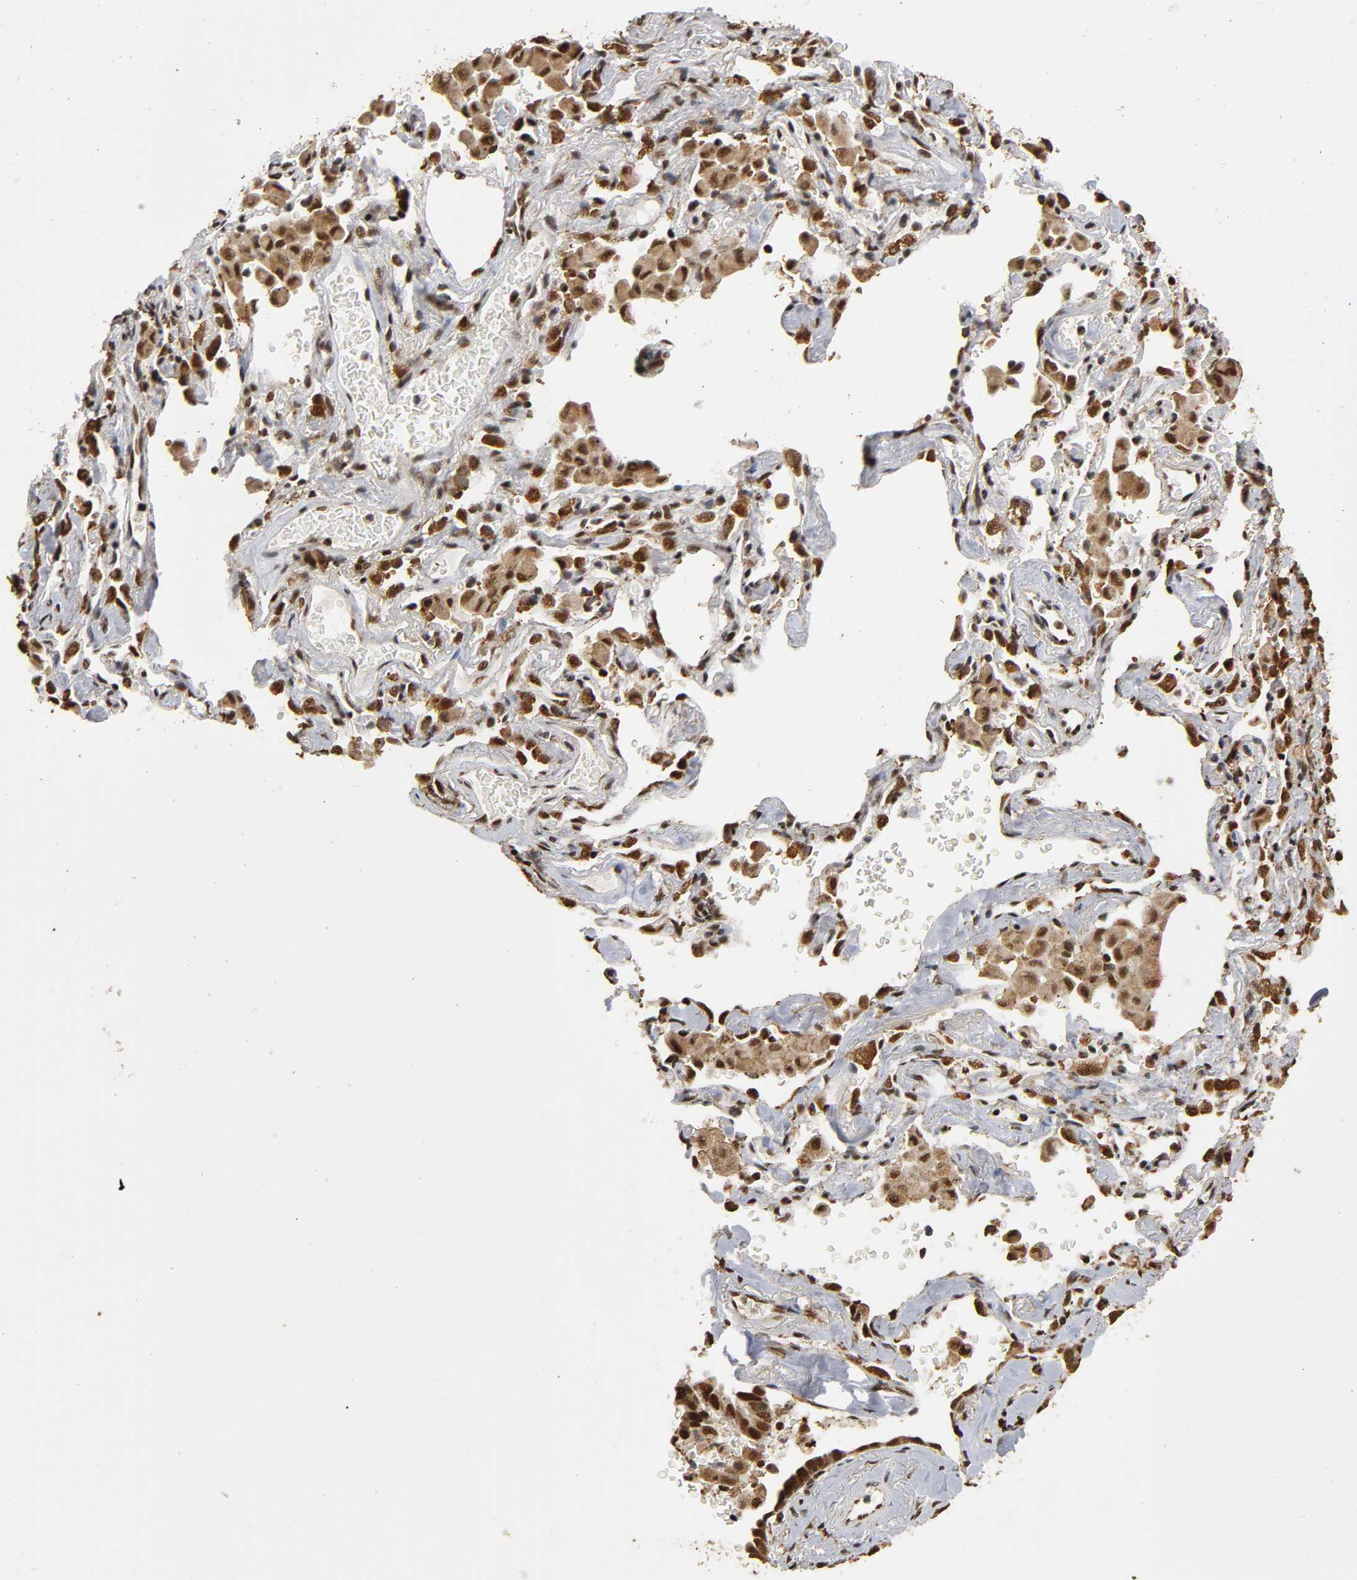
{"staining": {"intensity": "strong", "quantity": ">75%", "location": "cytoplasmic/membranous,nuclear"}, "tissue": "lung cancer", "cell_type": "Tumor cells", "image_type": "cancer", "snomed": [{"axis": "morphology", "description": "Adenocarcinoma, NOS"}, {"axis": "topography", "description": "Lung"}], "caption": "The image demonstrates a brown stain indicating the presence of a protein in the cytoplasmic/membranous and nuclear of tumor cells in lung cancer (adenocarcinoma).", "gene": "RNF122", "patient": {"sex": "female", "age": 64}}